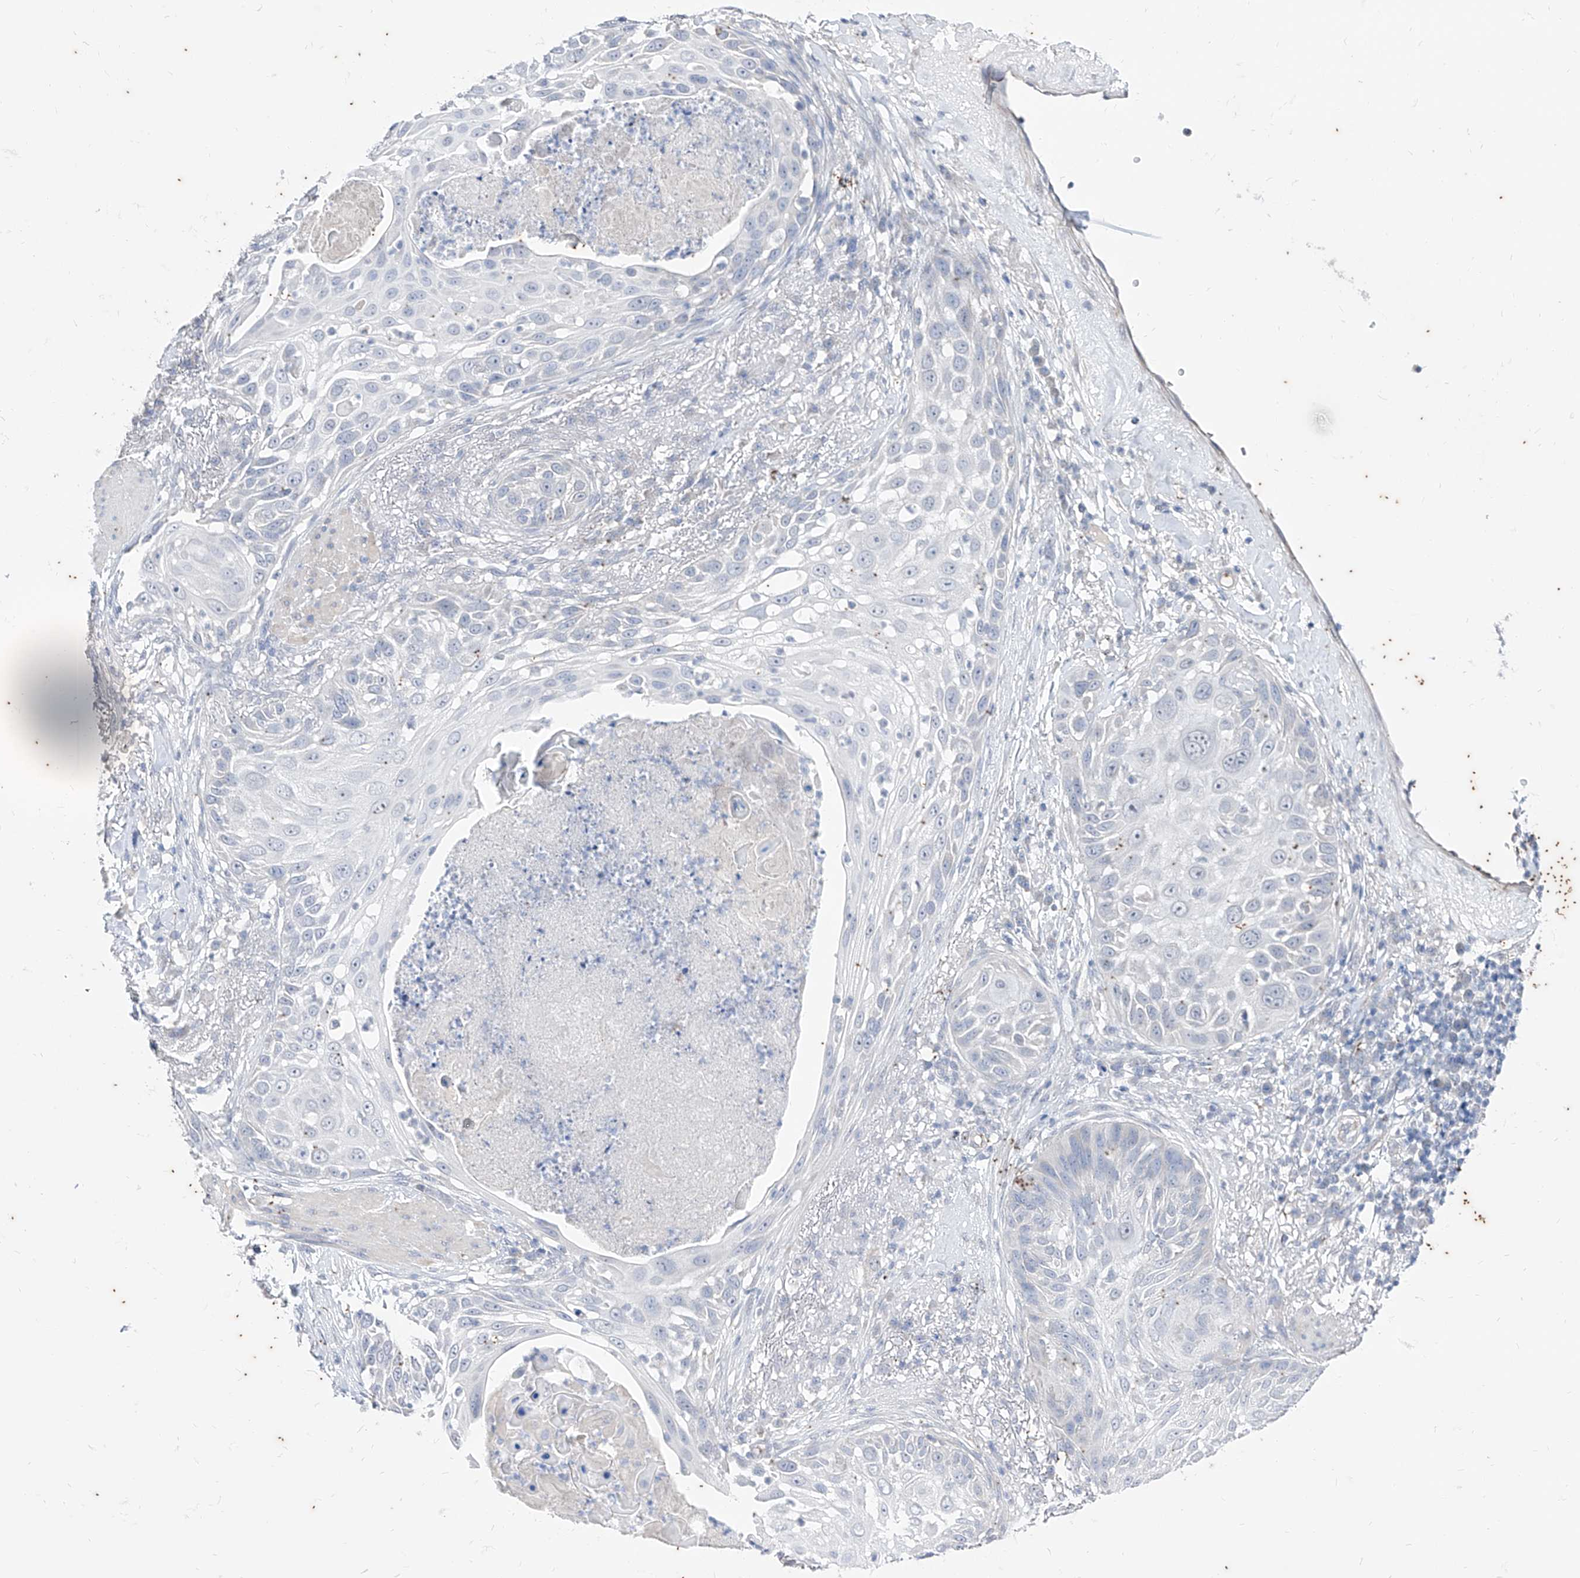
{"staining": {"intensity": "negative", "quantity": "none", "location": "none"}, "tissue": "skin cancer", "cell_type": "Tumor cells", "image_type": "cancer", "snomed": [{"axis": "morphology", "description": "Squamous cell carcinoma, NOS"}, {"axis": "topography", "description": "Skin"}], "caption": "Tumor cells are negative for protein expression in human skin cancer (squamous cell carcinoma).", "gene": "PHF20L1", "patient": {"sex": "female", "age": 44}}